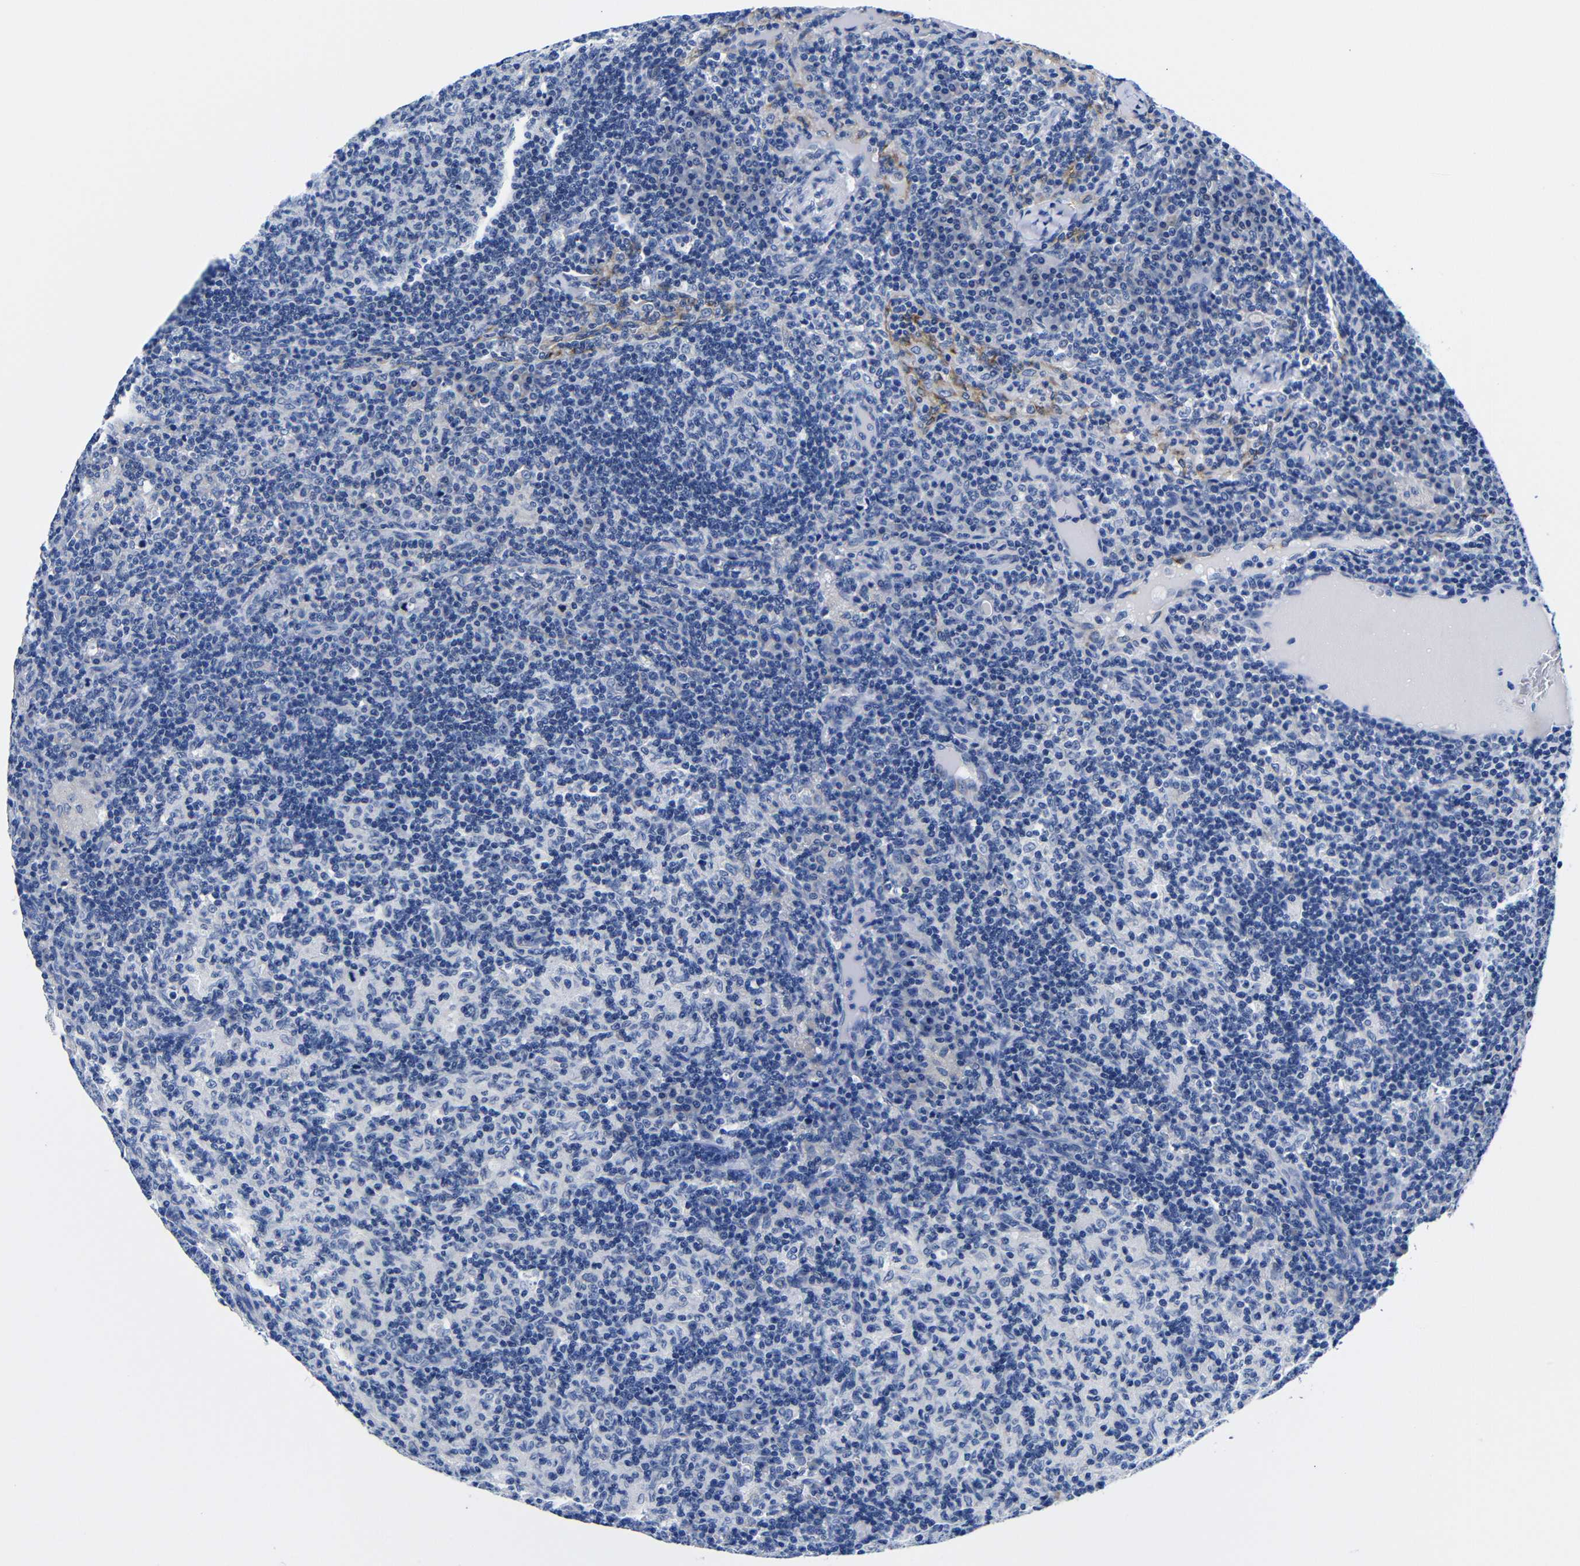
{"staining": {"intensity": "negative", "quantity": "none", "location": "none"}, "tissue": "lymph node", "cell_type": "Germinal center cells", "image_type": "normal", "snomed": [{"axis": "morphology", "description": "Normal tissue, NOS"}, {"axis": "morphology", "description": "Inflammation, NOS"}, {"axis": "topography", "description": "Lymph node"}], "caption": "This is an IHC micrograph of benign human lymph node. There is no expression in germinal center cells.", "gene": "CLEC4G", "patient": {"sex": "male", "age": 55}}